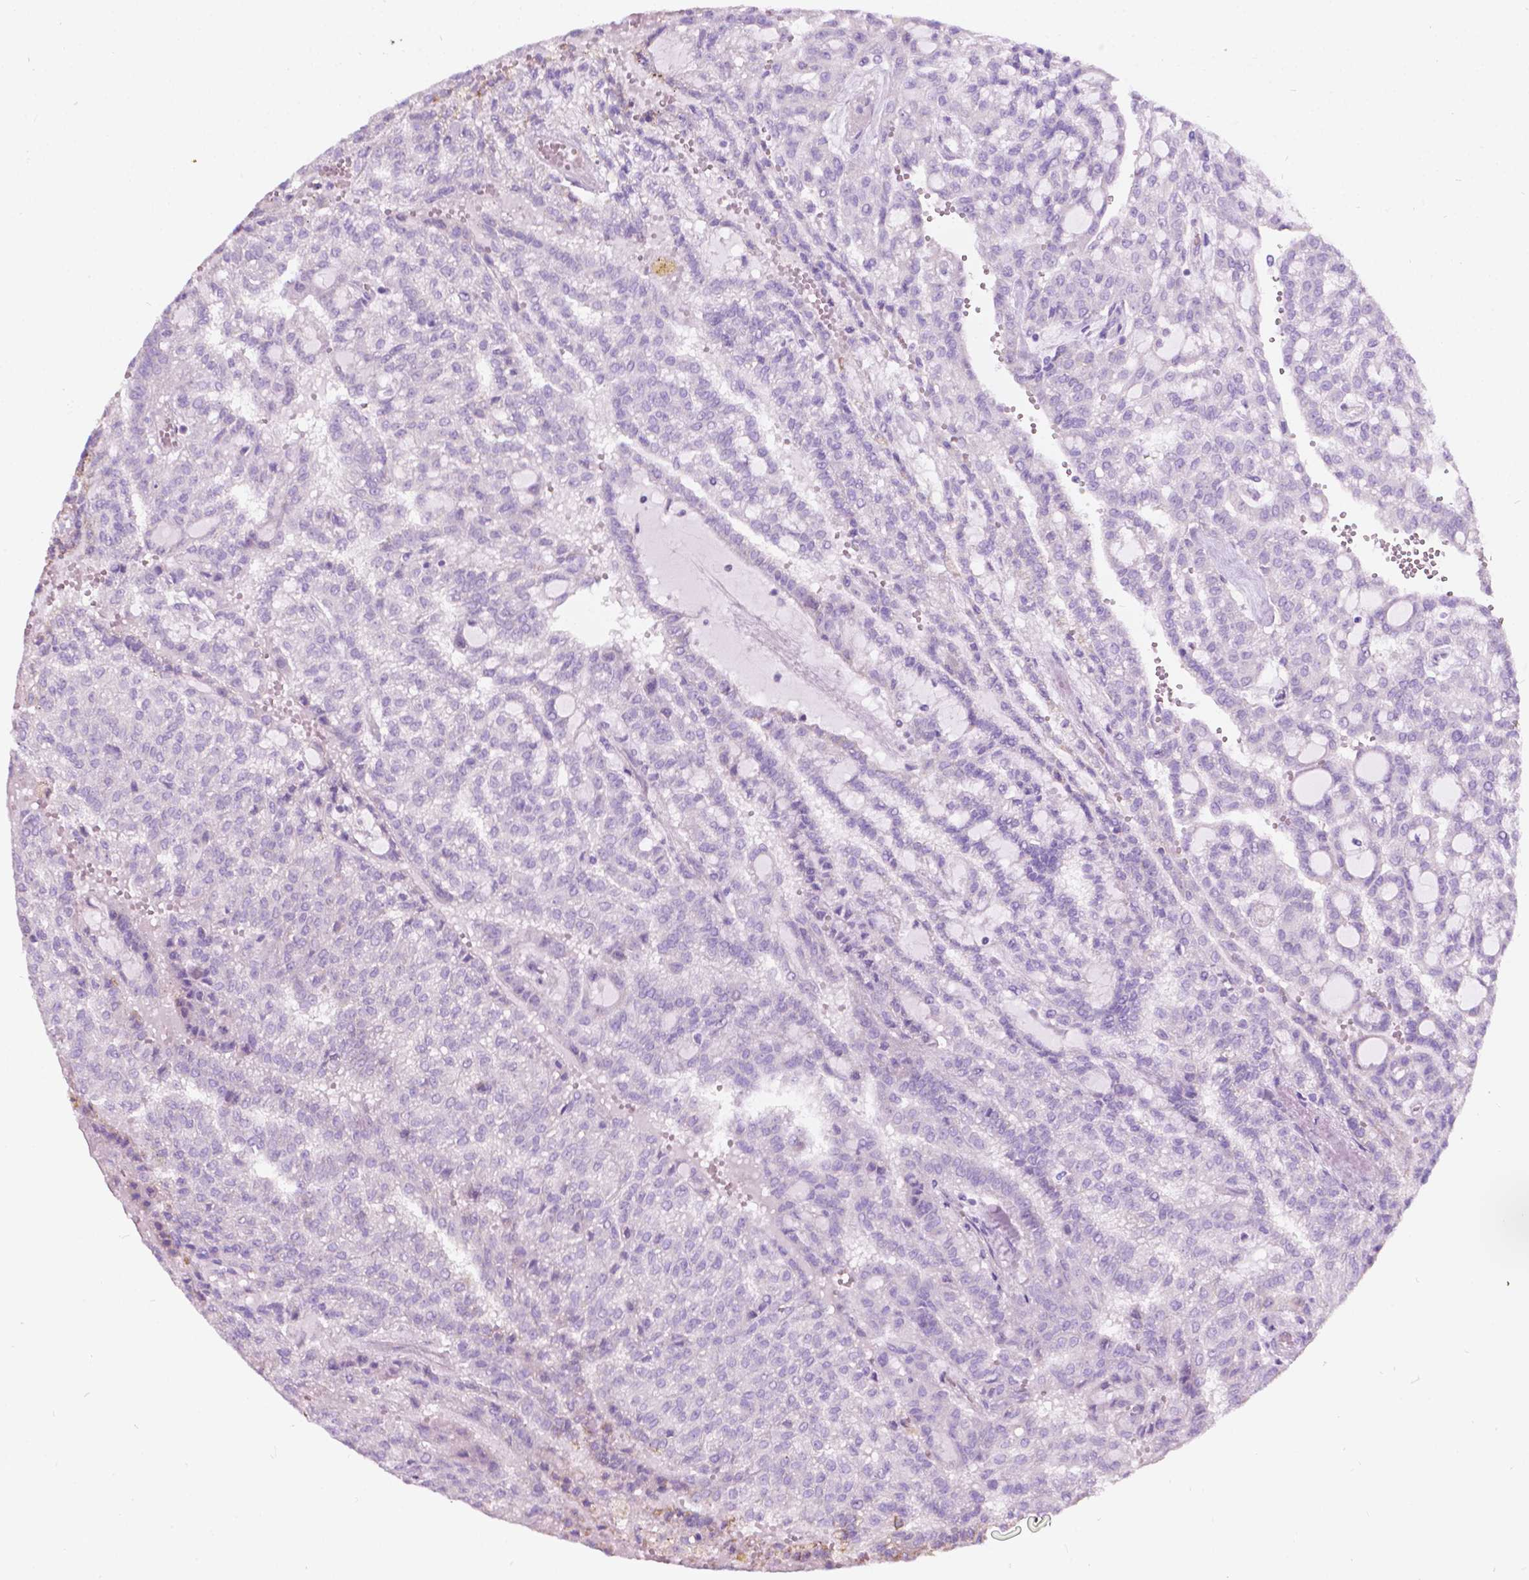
{"staining": {"intensity": "negative", "quantity": "none", "location": "none"}, "tissue": "renal cancer", "cell_type": "Tumor cells", "image_type": "cancer", "snomed": [{"axis": "morphology", "description": "Adenocarcinoma, NOS"}, {"axis": "topography", "description": "Kidney"}], "caption": "Immunohistochemistry micrograph of neoplastic tissue: human adenocarcinoma (renal) stained with DAB displays no significant protein expression in tumor cells.", "gene": "NOS1AP", "patient": {"sex": "male", "age": 63}}